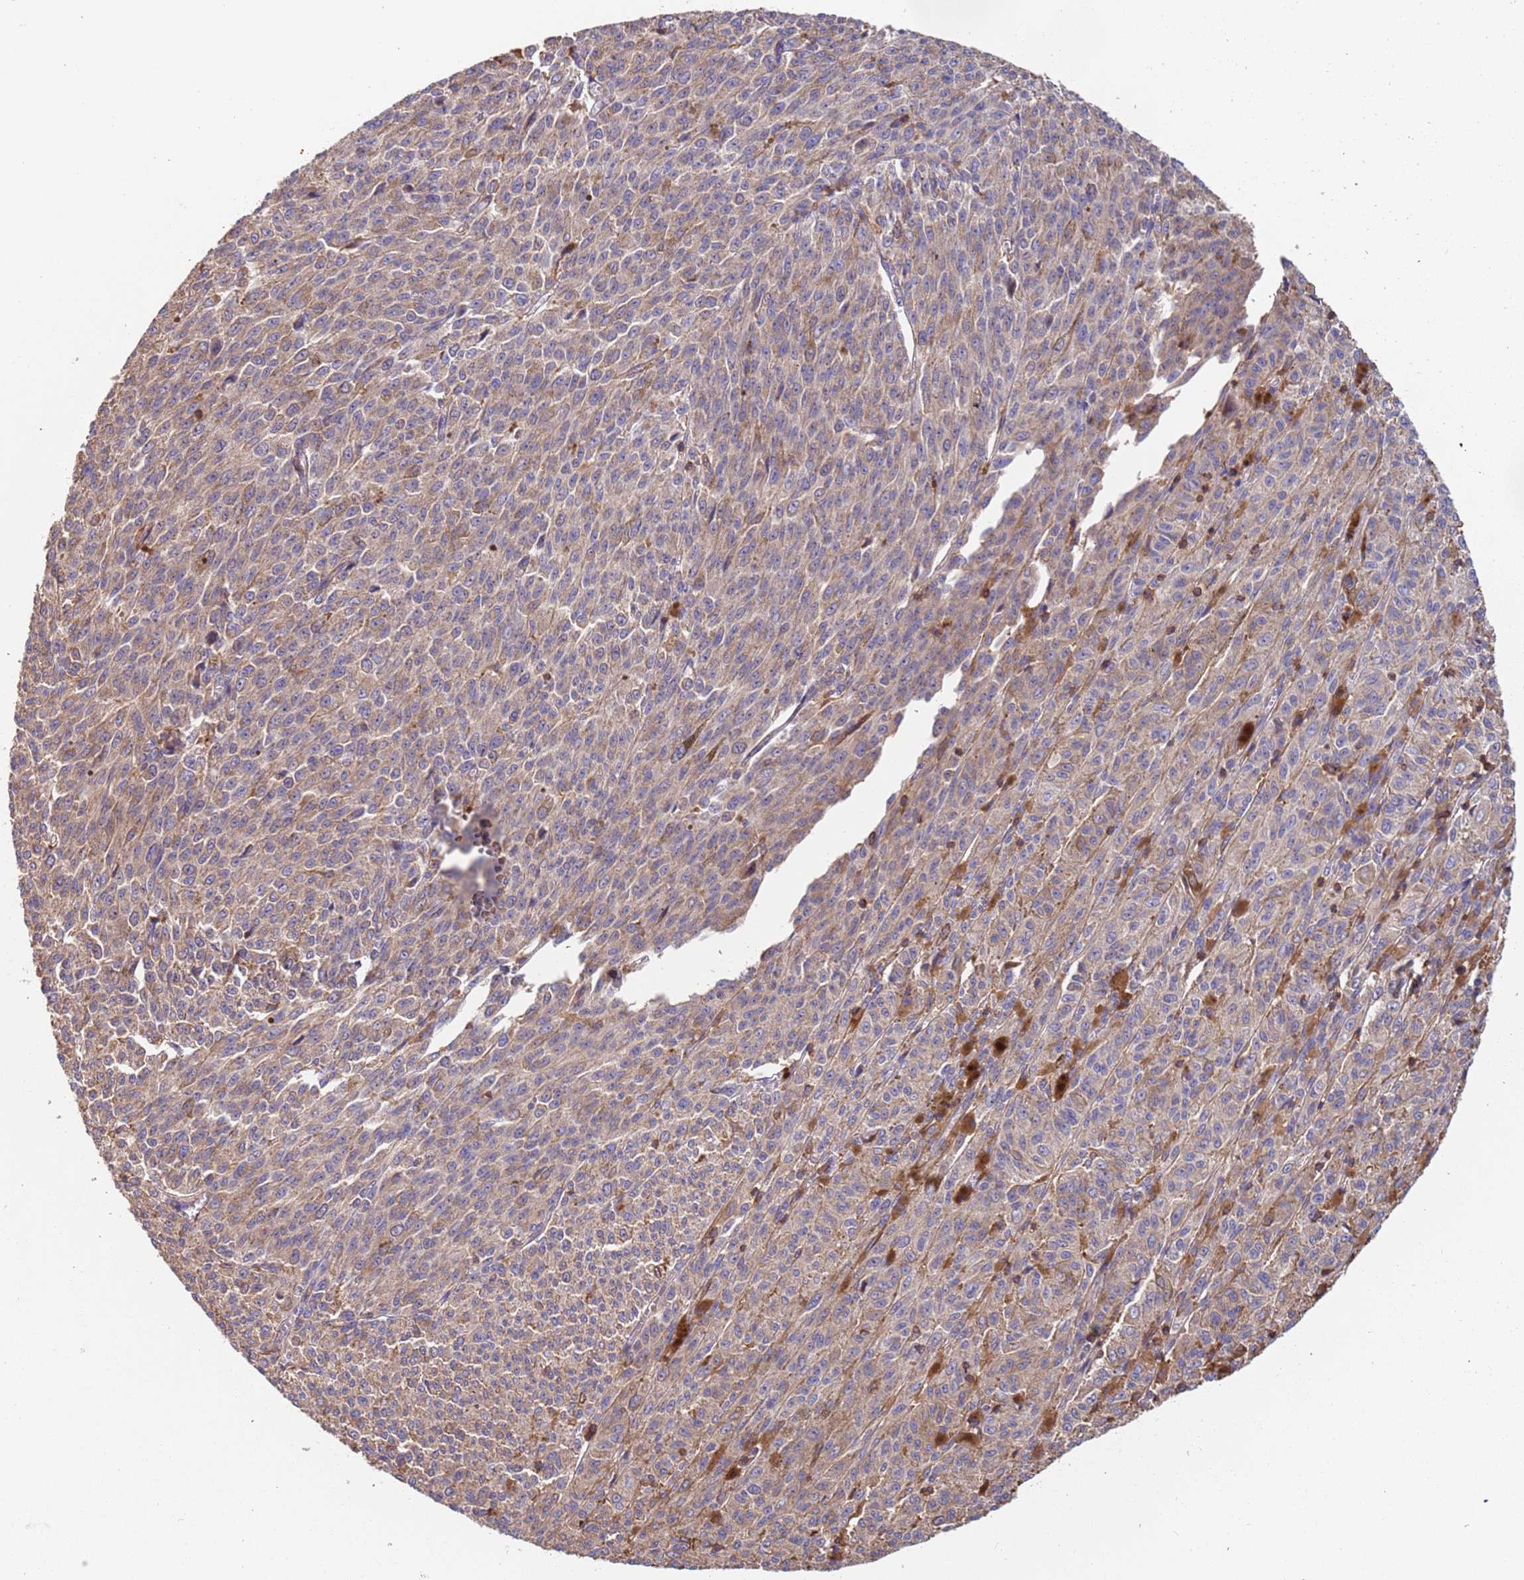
{"staining": {"intensity": "weak", "quantity": "25%-75%", "location": "cytoplasmic/membranous"}, "tissue": "melanoma", "cell_type": "Tumor cells", "image_type": "cancer", "snomed": [{"axis": "morphology", "description": "Malignant melanoma, NOS"}, {"axis": "topography", "description": "Skin"}], "caption": "Brown immunohistochemical staining in human malignant melanoma reveals weak cytoplasmic/membranous staining in about 25%-75% of tumor cells.", "gene": "SYT4", "patient": {"sex": "female", "age": 52}}